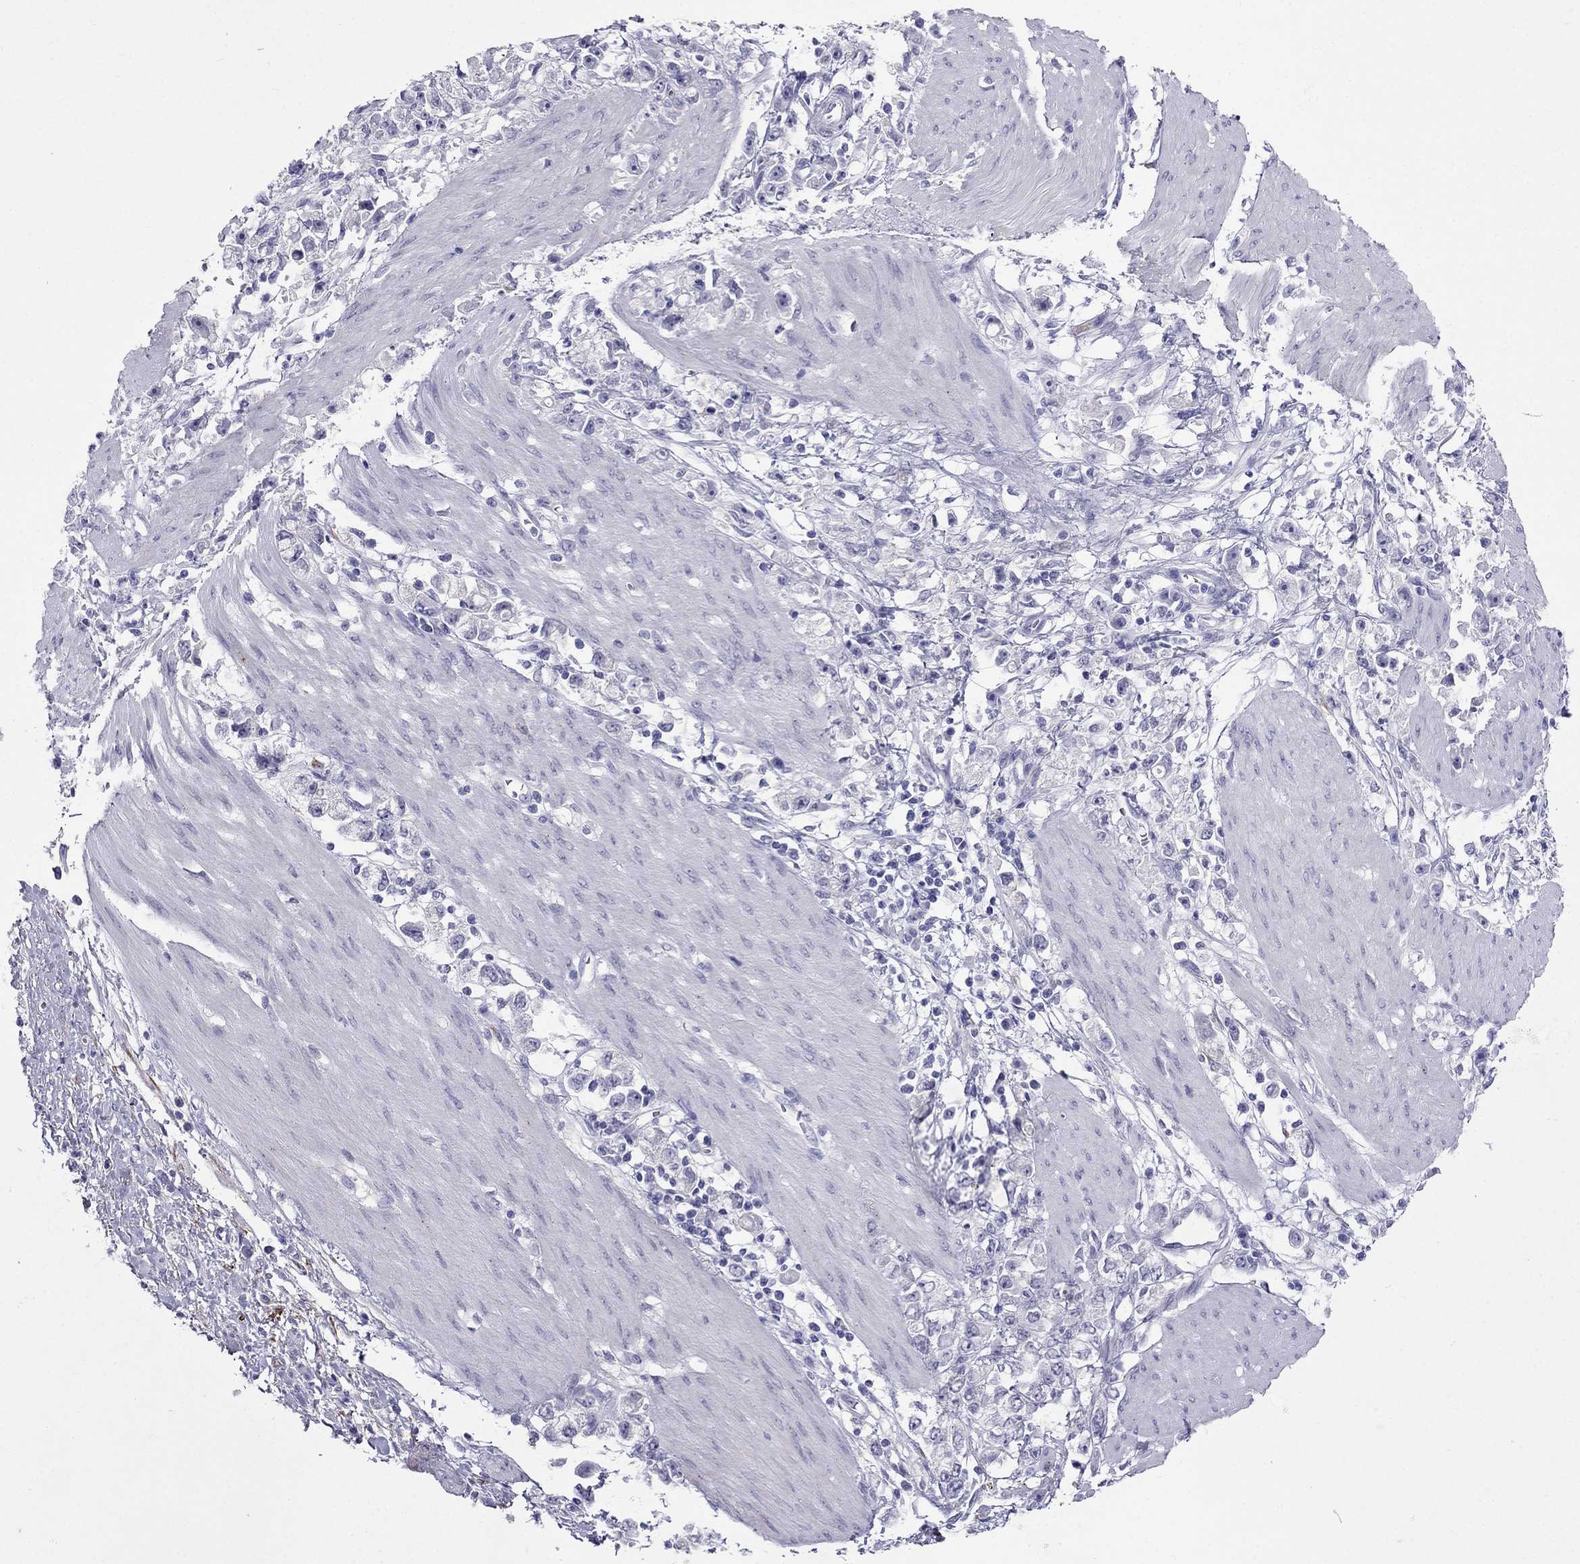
{"staining": {"intensity": "negative", "quantity": "none", "location": "none"}, "tissue": "stomach cancer", "cell_type": "Tumor cells", "image_type": "cancer", "snomed": [{"axis": "morphology", "description": "Adenocarcinoma, NOS"}, {"axis": "topography", "description": "Stomach"}], "caption": "Immunohistochemistry (IHC) histopathology image of adenocarcinoma (stomach) stained for a protein (brown), which demonstrates no staining in tumor cells.", "gene": "MGP", "patient": {"sex": "female", "age": 59}}